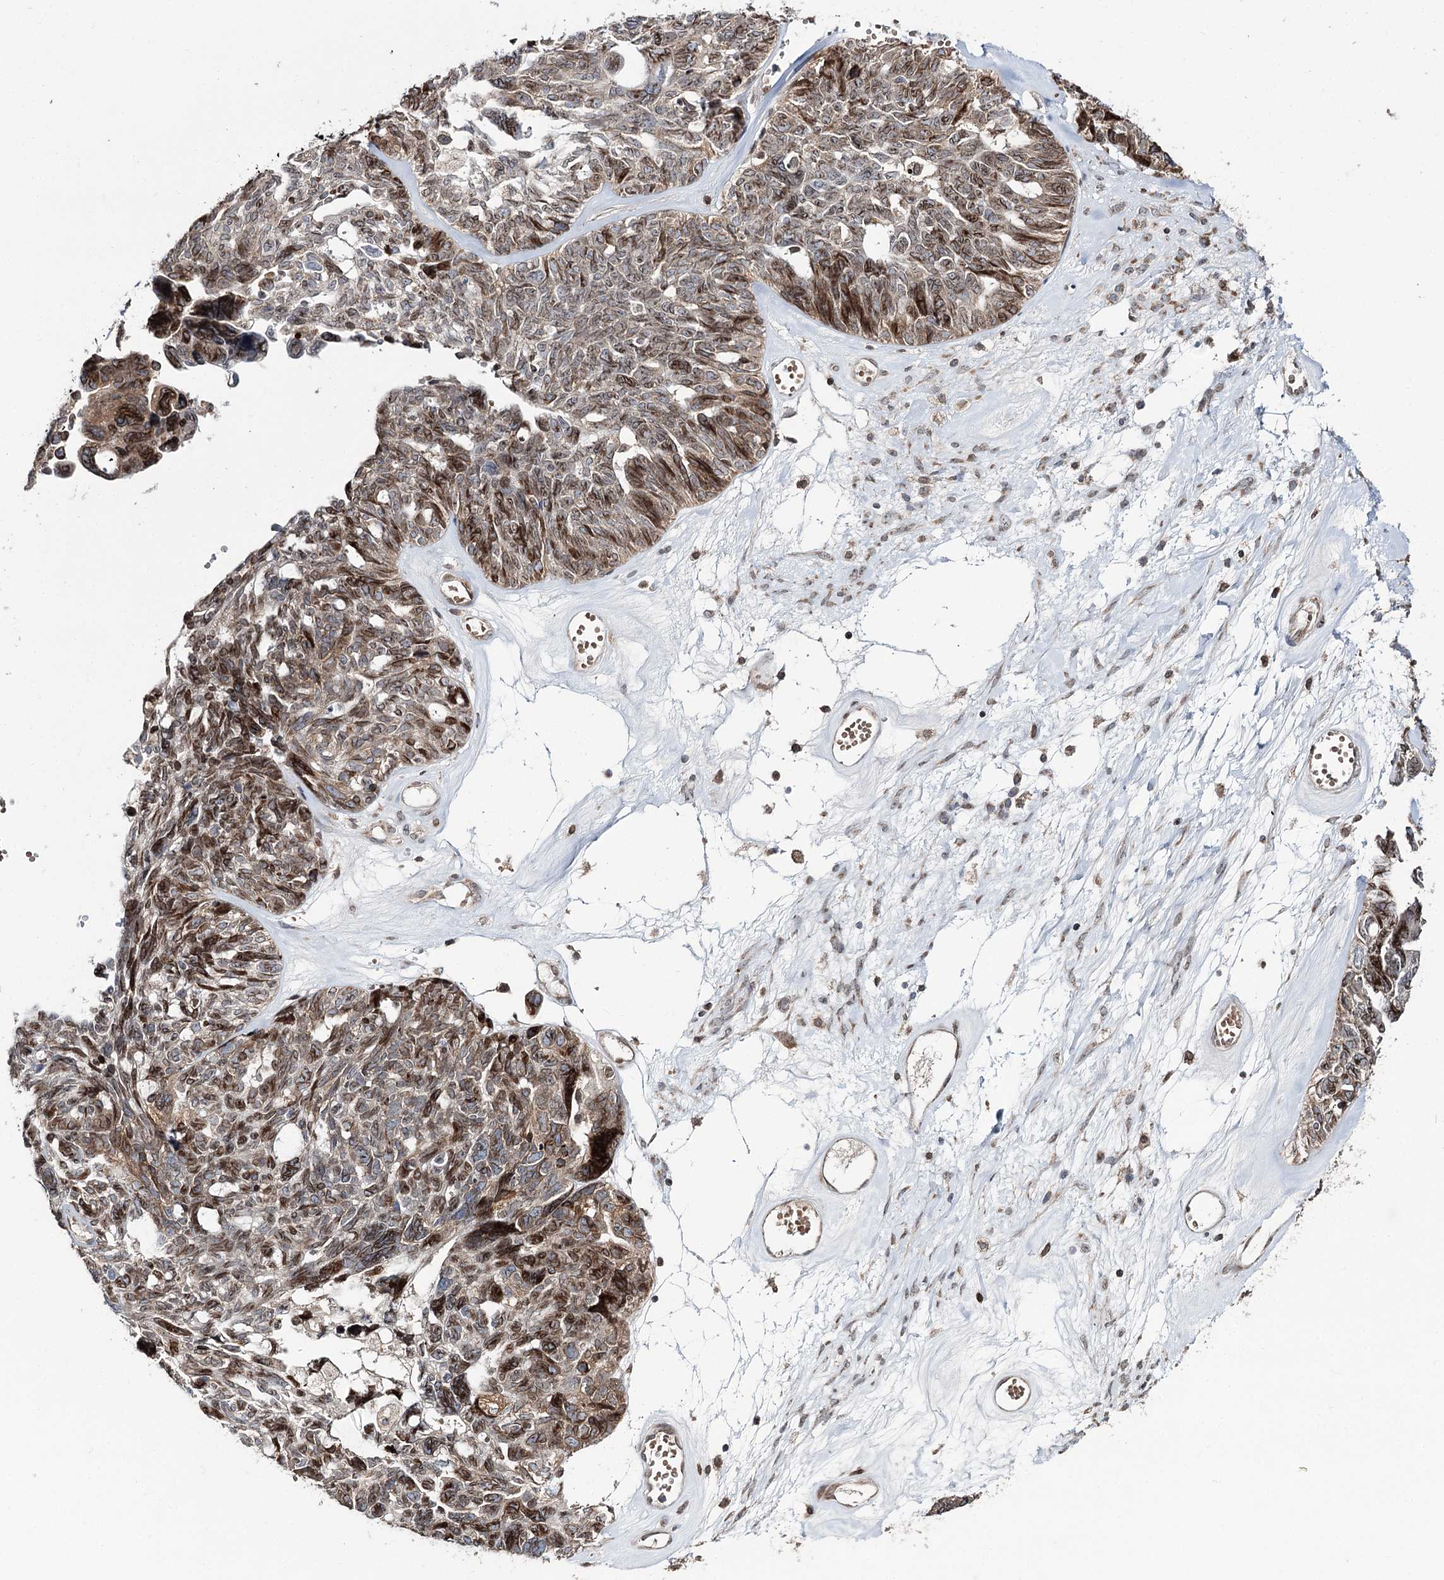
{"staining": {"intensity": "moderate", "quantity": ">75%", "location": "cytoplasmic/membranous,nuclear"}, "tissue": "ovarian cancer", "cell_type": "Tumor cells", "image_type": "cancer", "snomed": [{"axis": "morphology", "description": "Cystadenocarcinoma, serous, NOS"}, {"axis": "topography", "description": "Ovary"}], "caption": "Immunohistochemical staining of serous cystadenocarcinoma (ovarian) reveals moderate cytoplasmic/membranous and nuclear protein staining in about >75% of tumor cells. (DAB IHC with brightfield microscopy, high magnification).", "gene": "CFAP46", "patient": {"sex": "female", "age": 79}}